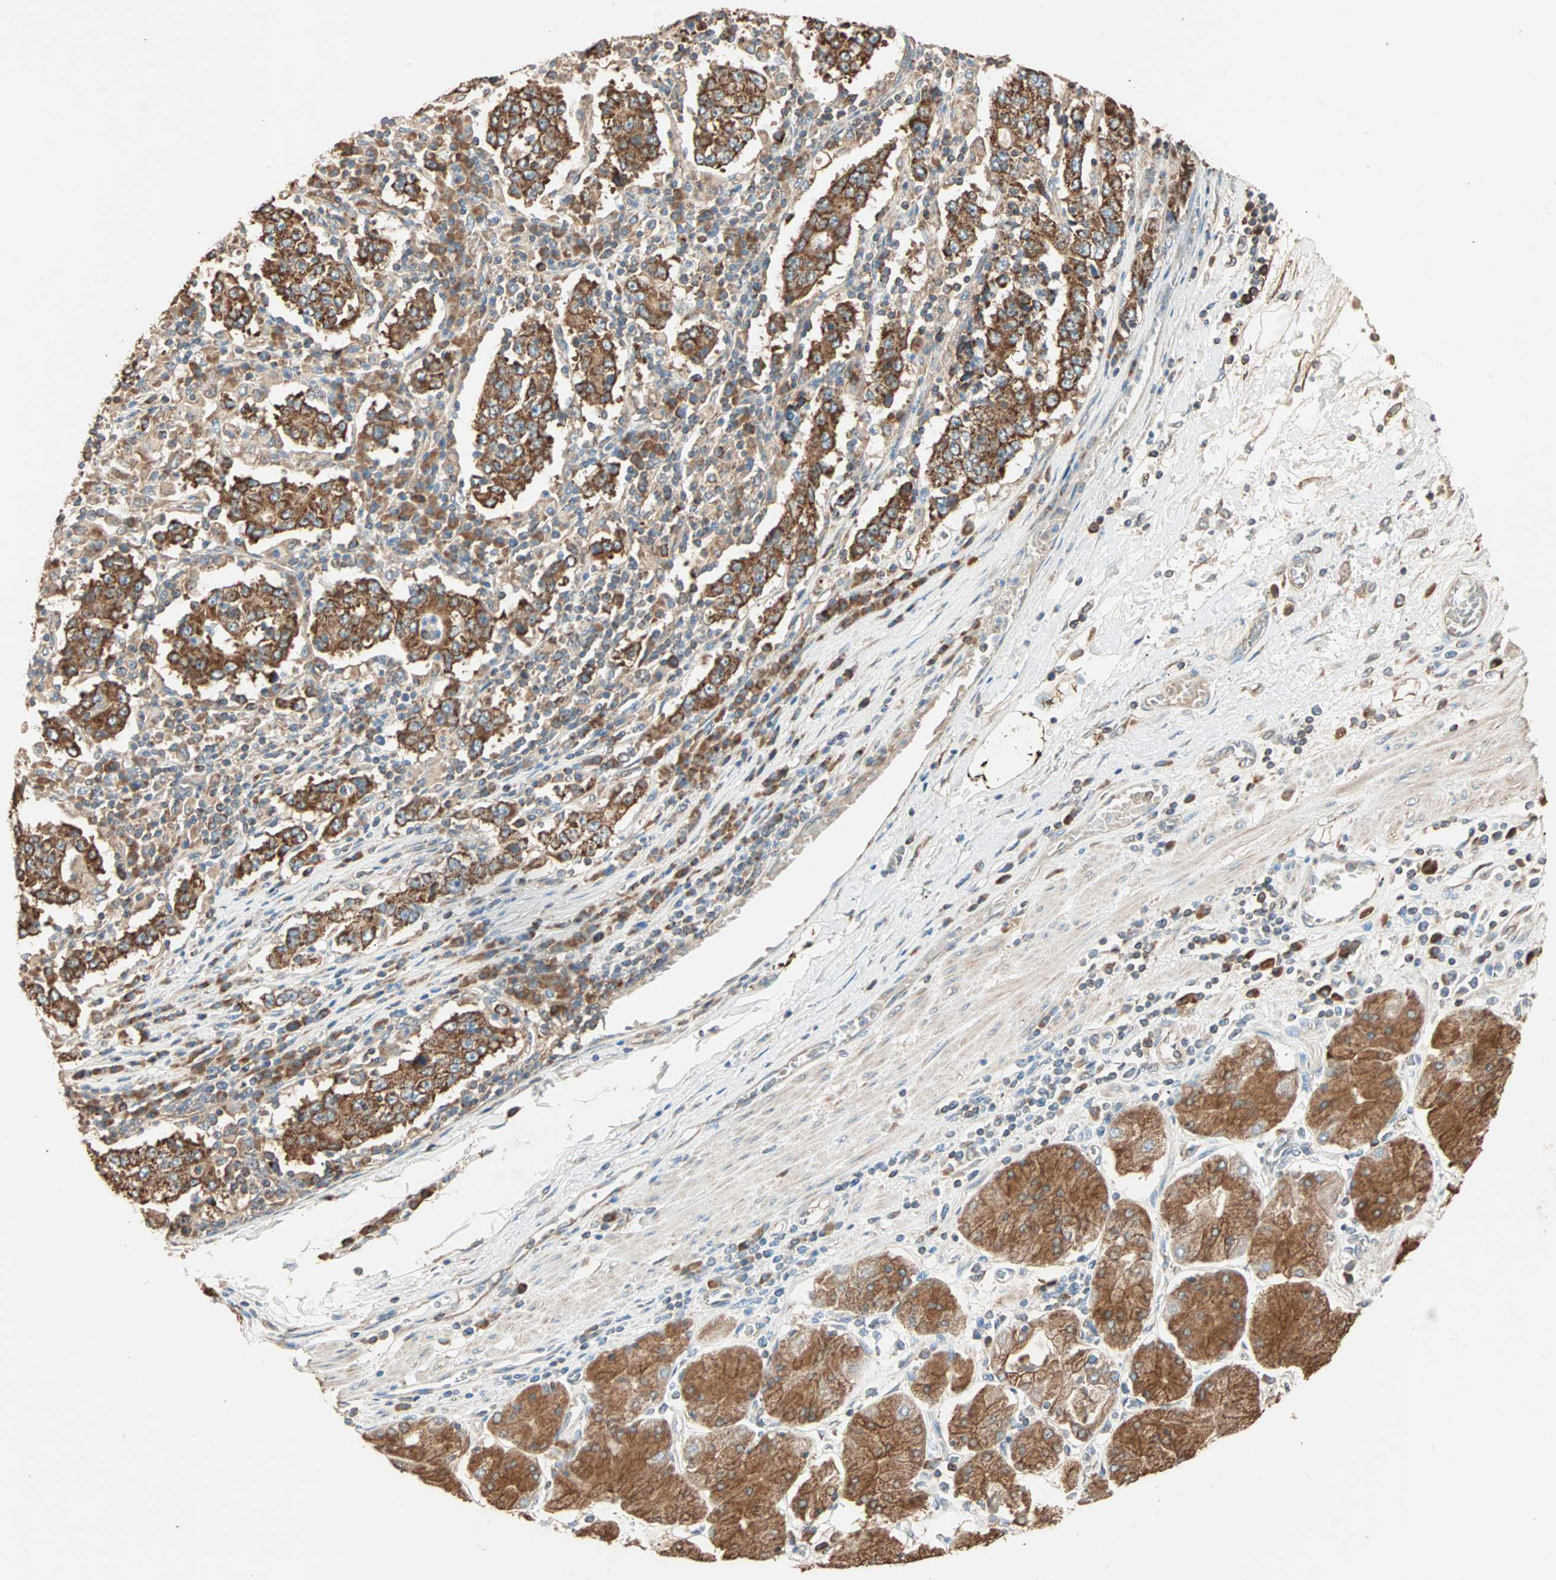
{"staining": {"intensity": "strong", "quantity": ">75%", "location": "cytoplasmic/membranous"}, "tissue": "stomach cancer", "cell_type": "Tumor cells", "image_type": "cancer", "snomed": [{"axis": "morphology", "description": "Normal tissue, NOS"}, {"axis": "morphology", "description": "Adenocarcinoma, NOS"}, {"axis": "topography", "description": "Stomach, upper"}, {"axis": "topography", "description": "Stomach"}], "caption": "Brown immunohistochemical staining in human adenocarcinoma (stomach) demonstrates strong cytoplasmic/membranous expression in about >75% of tumor cells.", "gene": "EIF4G2", "patient": {"sex": "male", "age": 59}}